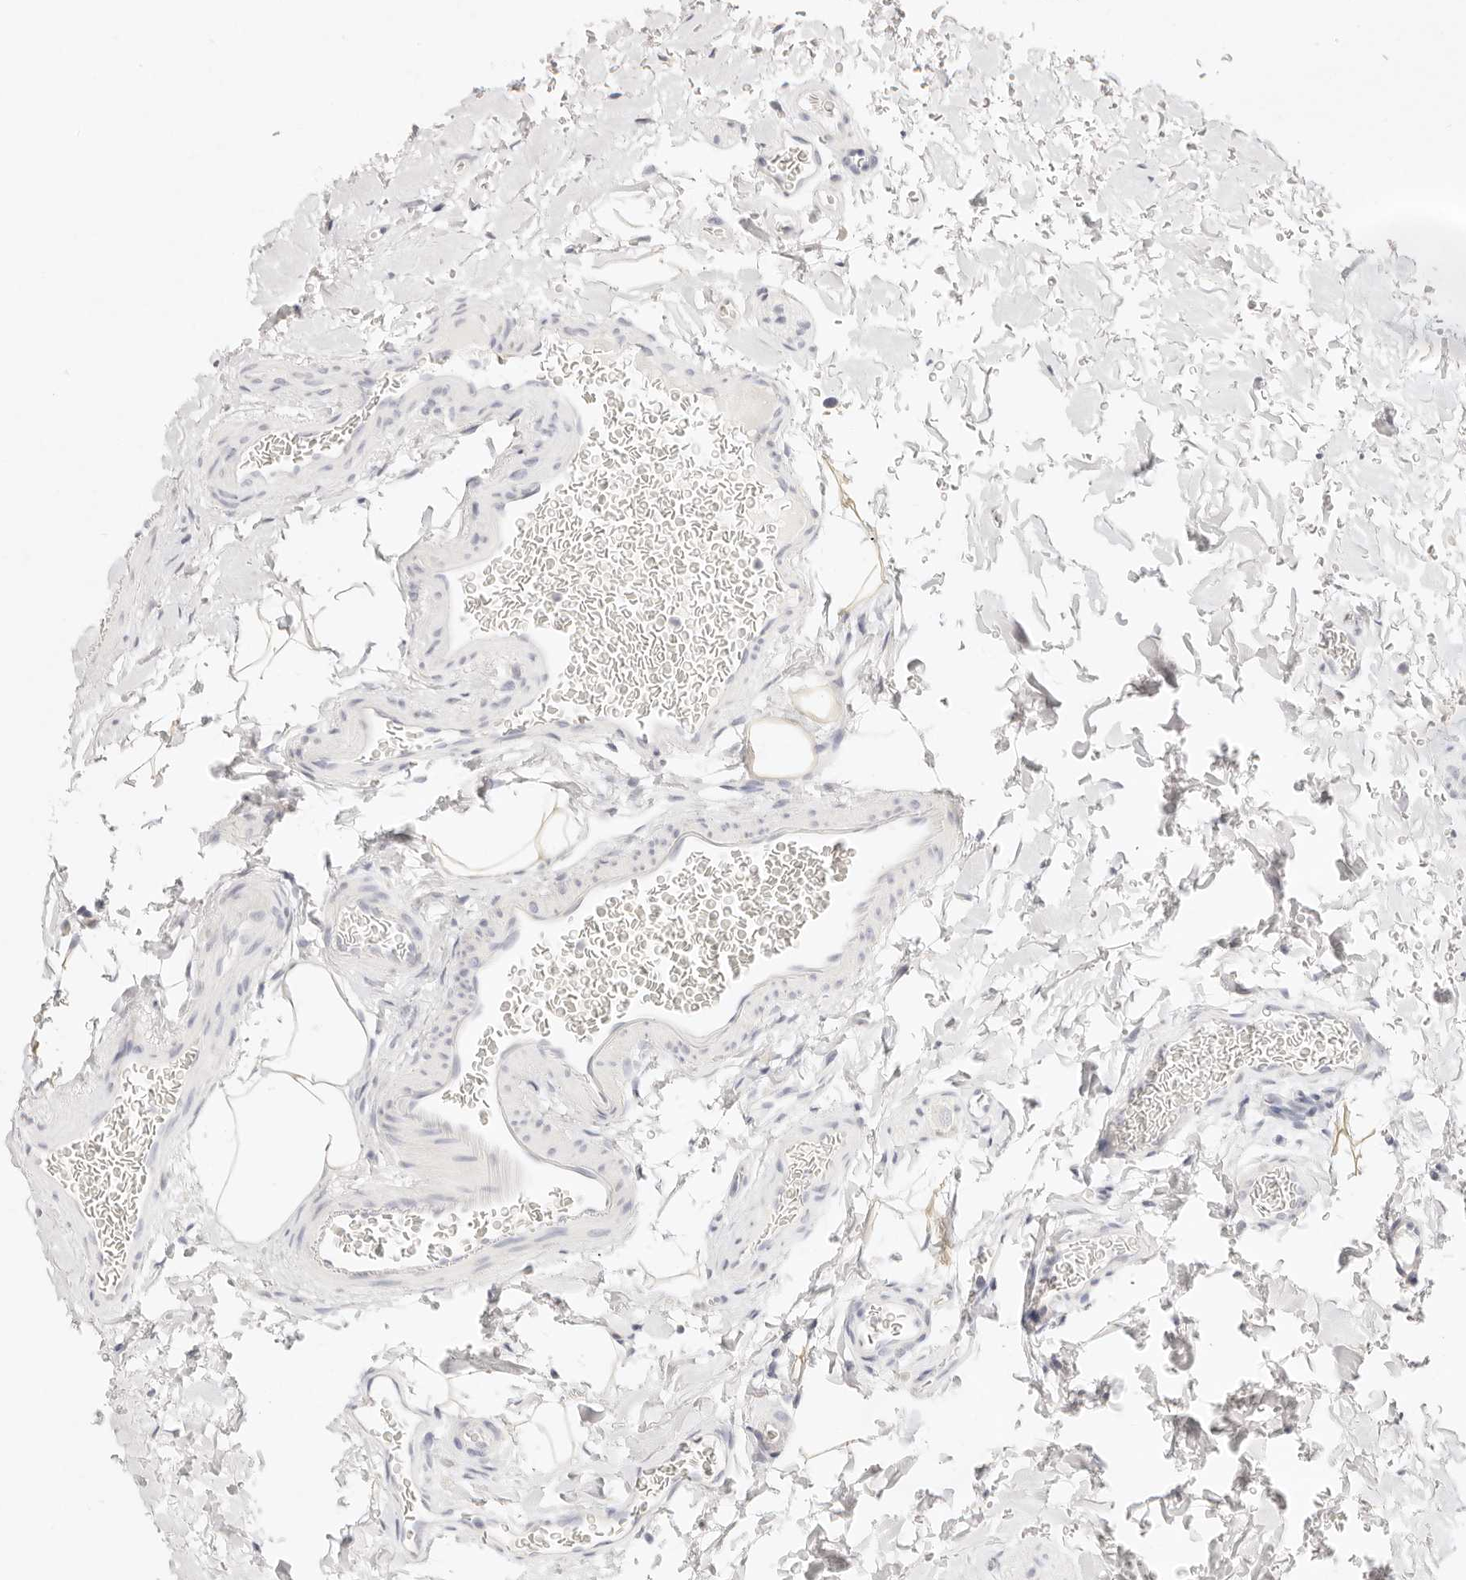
{"staining": {"intensity": "negative", "quantity": "none", "location": "none"}, "tissue": "colon", "cell_type": "Endothelial cells", "image_type": "normal", "snomed": [{"axis": "morphology", "description": "Normal tissue, NOS"}, {"axis": "topography", "description": "Colon"}], "caption": "The photomicrograph demonstrates no significant positivity in endothelial cells of colon. (DAB (3,3'-diaminobenzidine) immunohistochemistry (IHC) with hematoxylin counter stain).", "gene": "GPR156", "patient": {"sex": "female", "age": 62}}